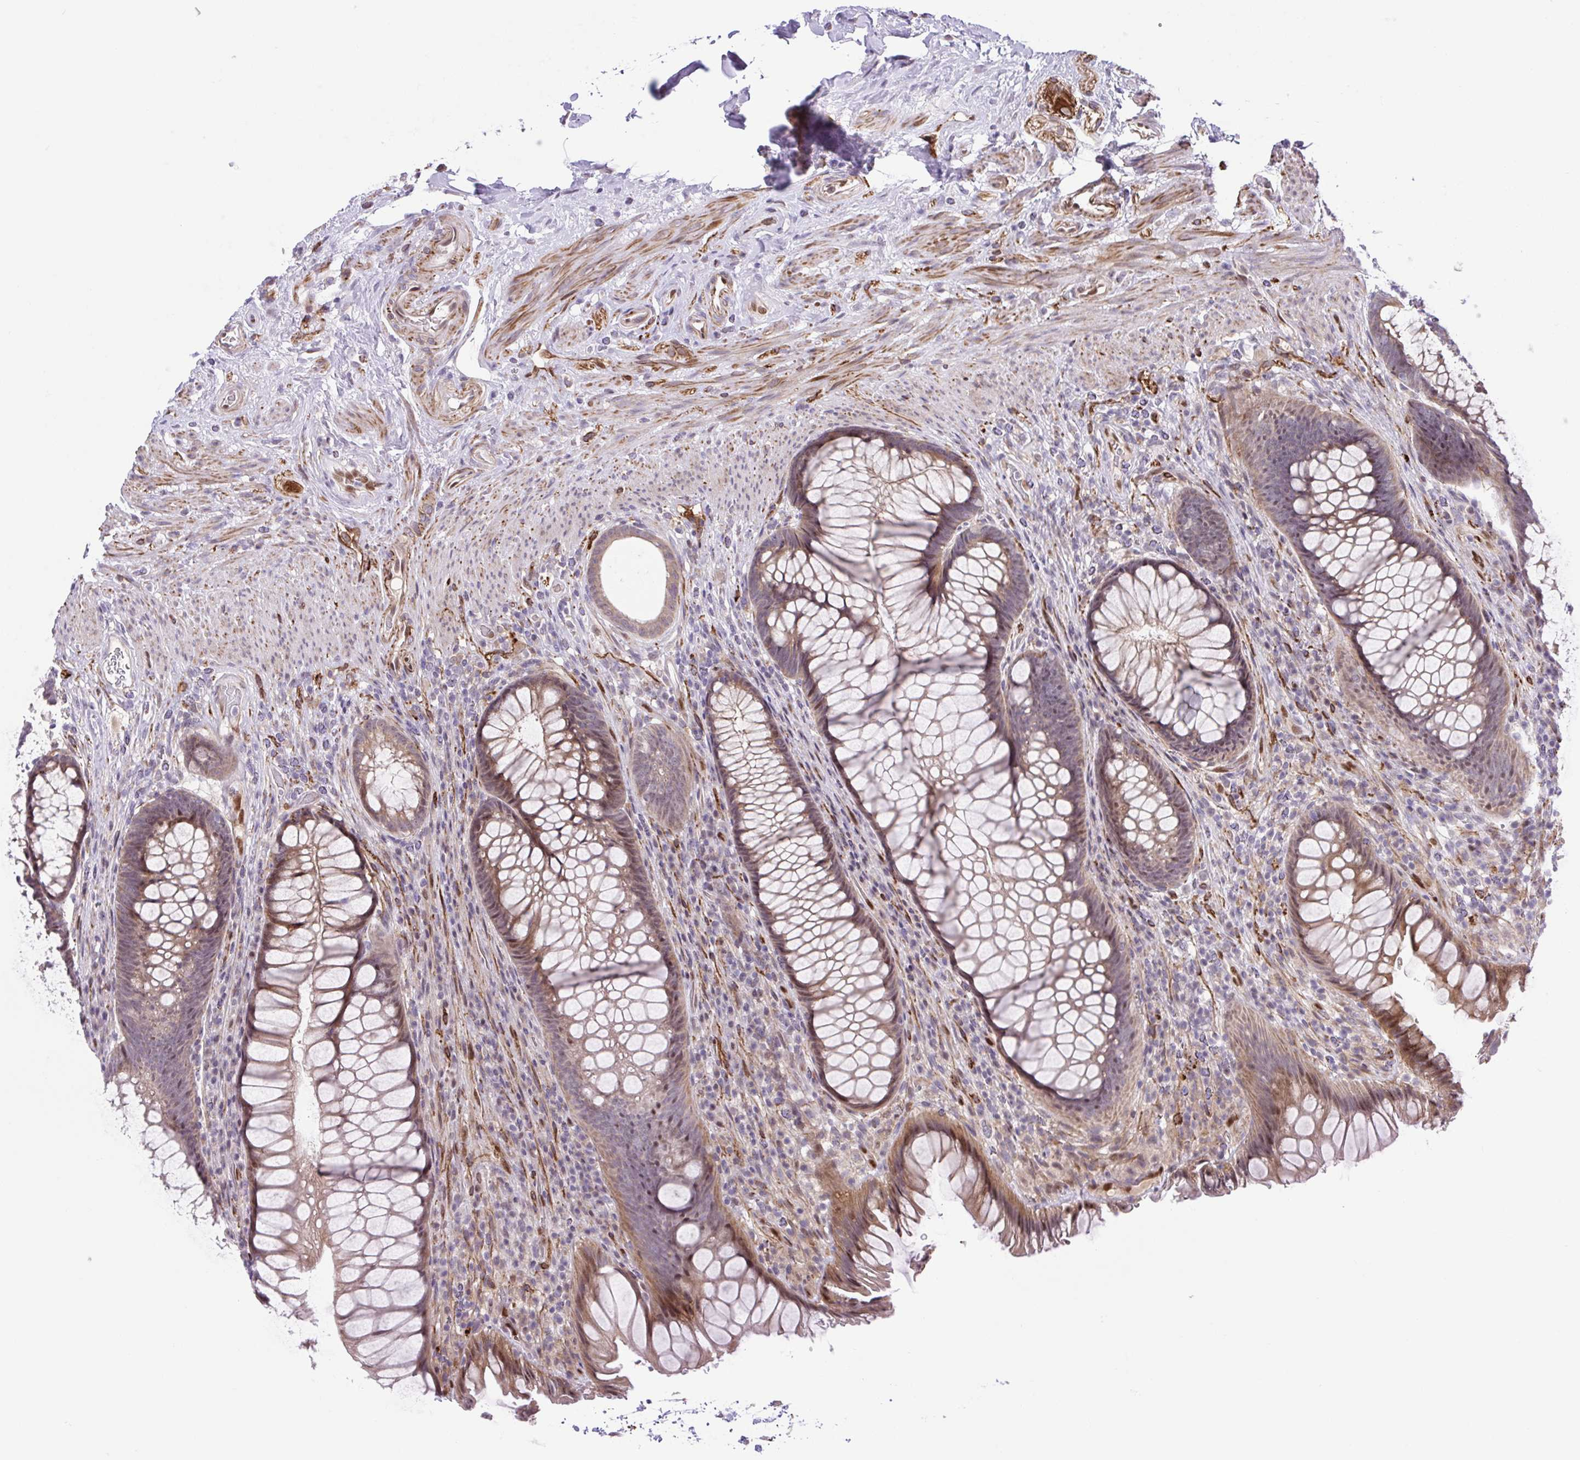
{"staining": {"intensity": "moderate", "quantity": ">75%", "location": "cytoplasmic/membranous,nuclear"}, "tissue": "rectum", "cell_type": "Glandular cells", "image_type": "normal", "snomed": [{"axis": "morphology", "description": "Normal tissue, NOS"}, {"axis": "topography", "description": "Smooth muscle"}, {"axis": "topography", "description": "Rectum"}], "caption": "Moderate cytoplasmic/membranous,nuclear expression for a protein is present in approximately >75% of glandular cells of benign rectum using IHC.", "gene": "ERG", "patient": {"sex": "male", "age": 53}}